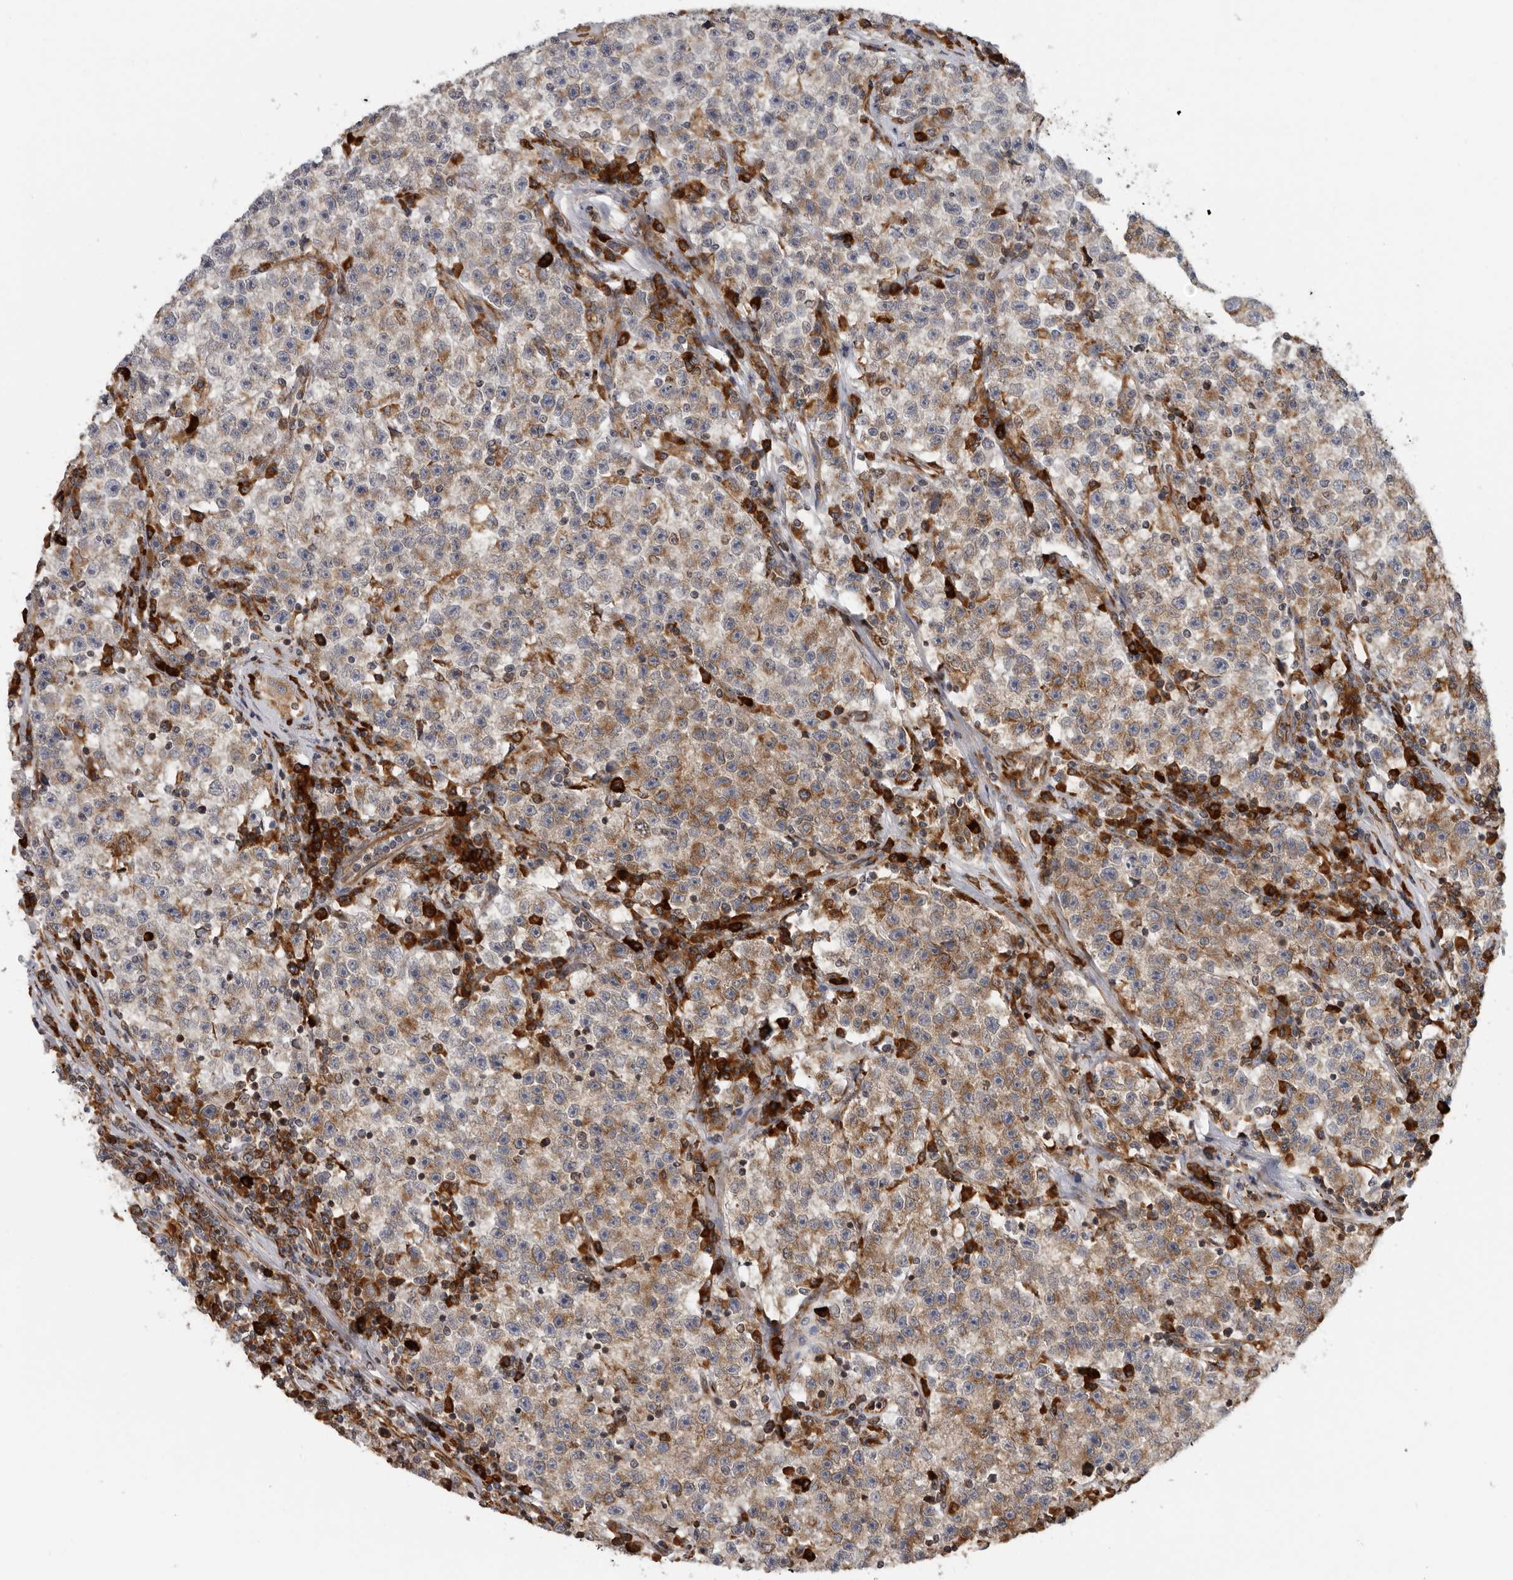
{"staining": {"intensity": "moderate", "quantity": ">75%", "location": "cytoplasmic/membranous"}, "tissue": "testis cancer", "cell_type": "Tumor cells", "image_type": "cancer", "snomed": [{"axis": "morphology", "description": "Seminoma, NOS"}, {"axis": "topography", "description": "Testis"}], "caption": "A brown stain labels moderate cytoplasmic/membranous staining of a protein in testis seminoma tumor cells. (DAB (3,3'-diaminobenzidine) = brown stain, brightfield microscopy at high magnification).", "gene": "ALPK2", "patient": {"sex": "male", "age": 22}}